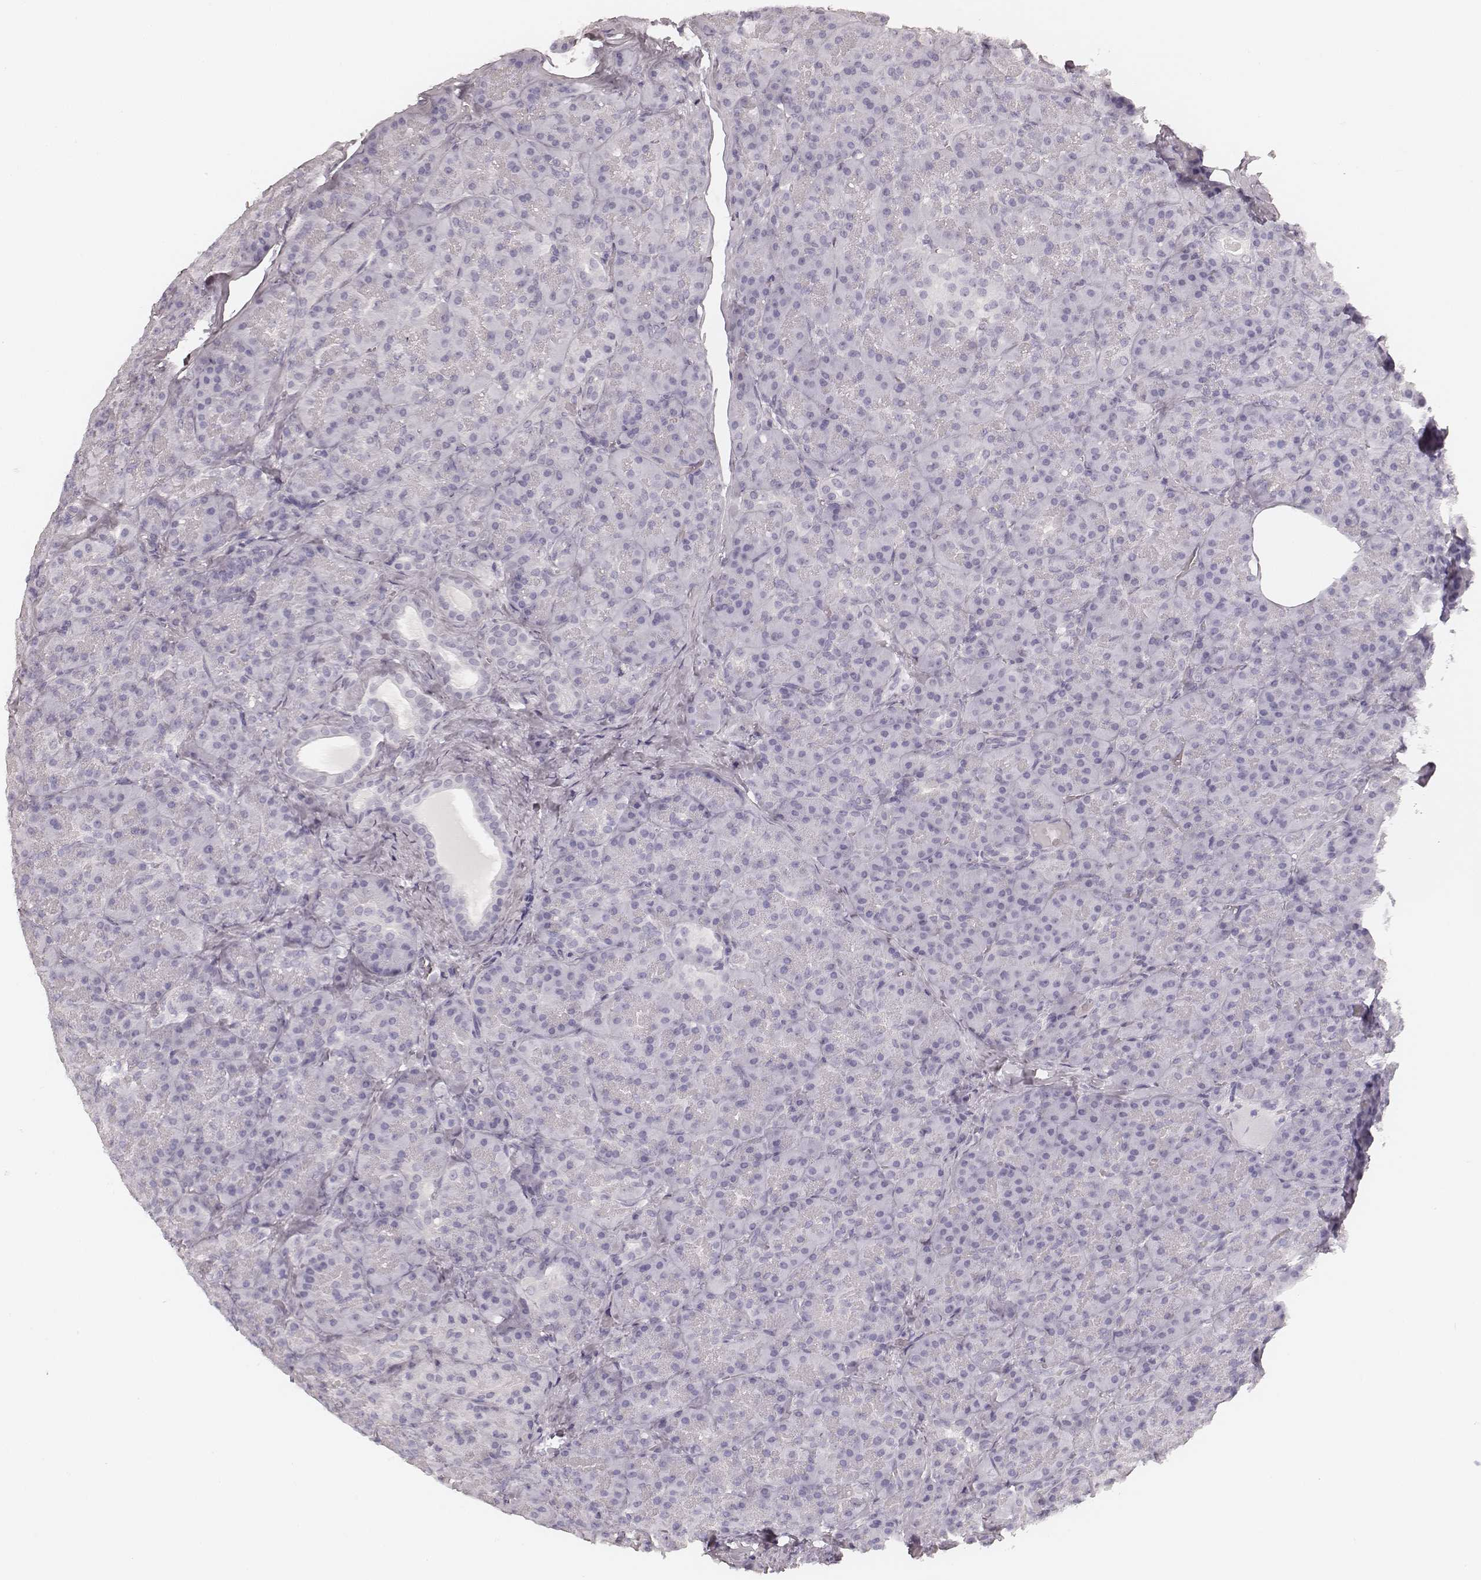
{"staining": {"intensity": "negative", "quantity": "none", "location": "none"}, "tissue": "pancreas", "cell_type": "Exocrine glandular cells", "image_type": "normal", "snomed": [{"axis": "morphology", "description": "Normal tissue, NOS"}, {"axis": "topography", "description": "Pancreas"}], "caption": "High magnification brightfield microscopy of normal pancreas stained with DAB (brown) and counterstained with hematoxylin (blue): exocrine glandular cells show no significant positivity.", "gene": "HNF4G", "patient": {"sex": "male", "age": 57}}